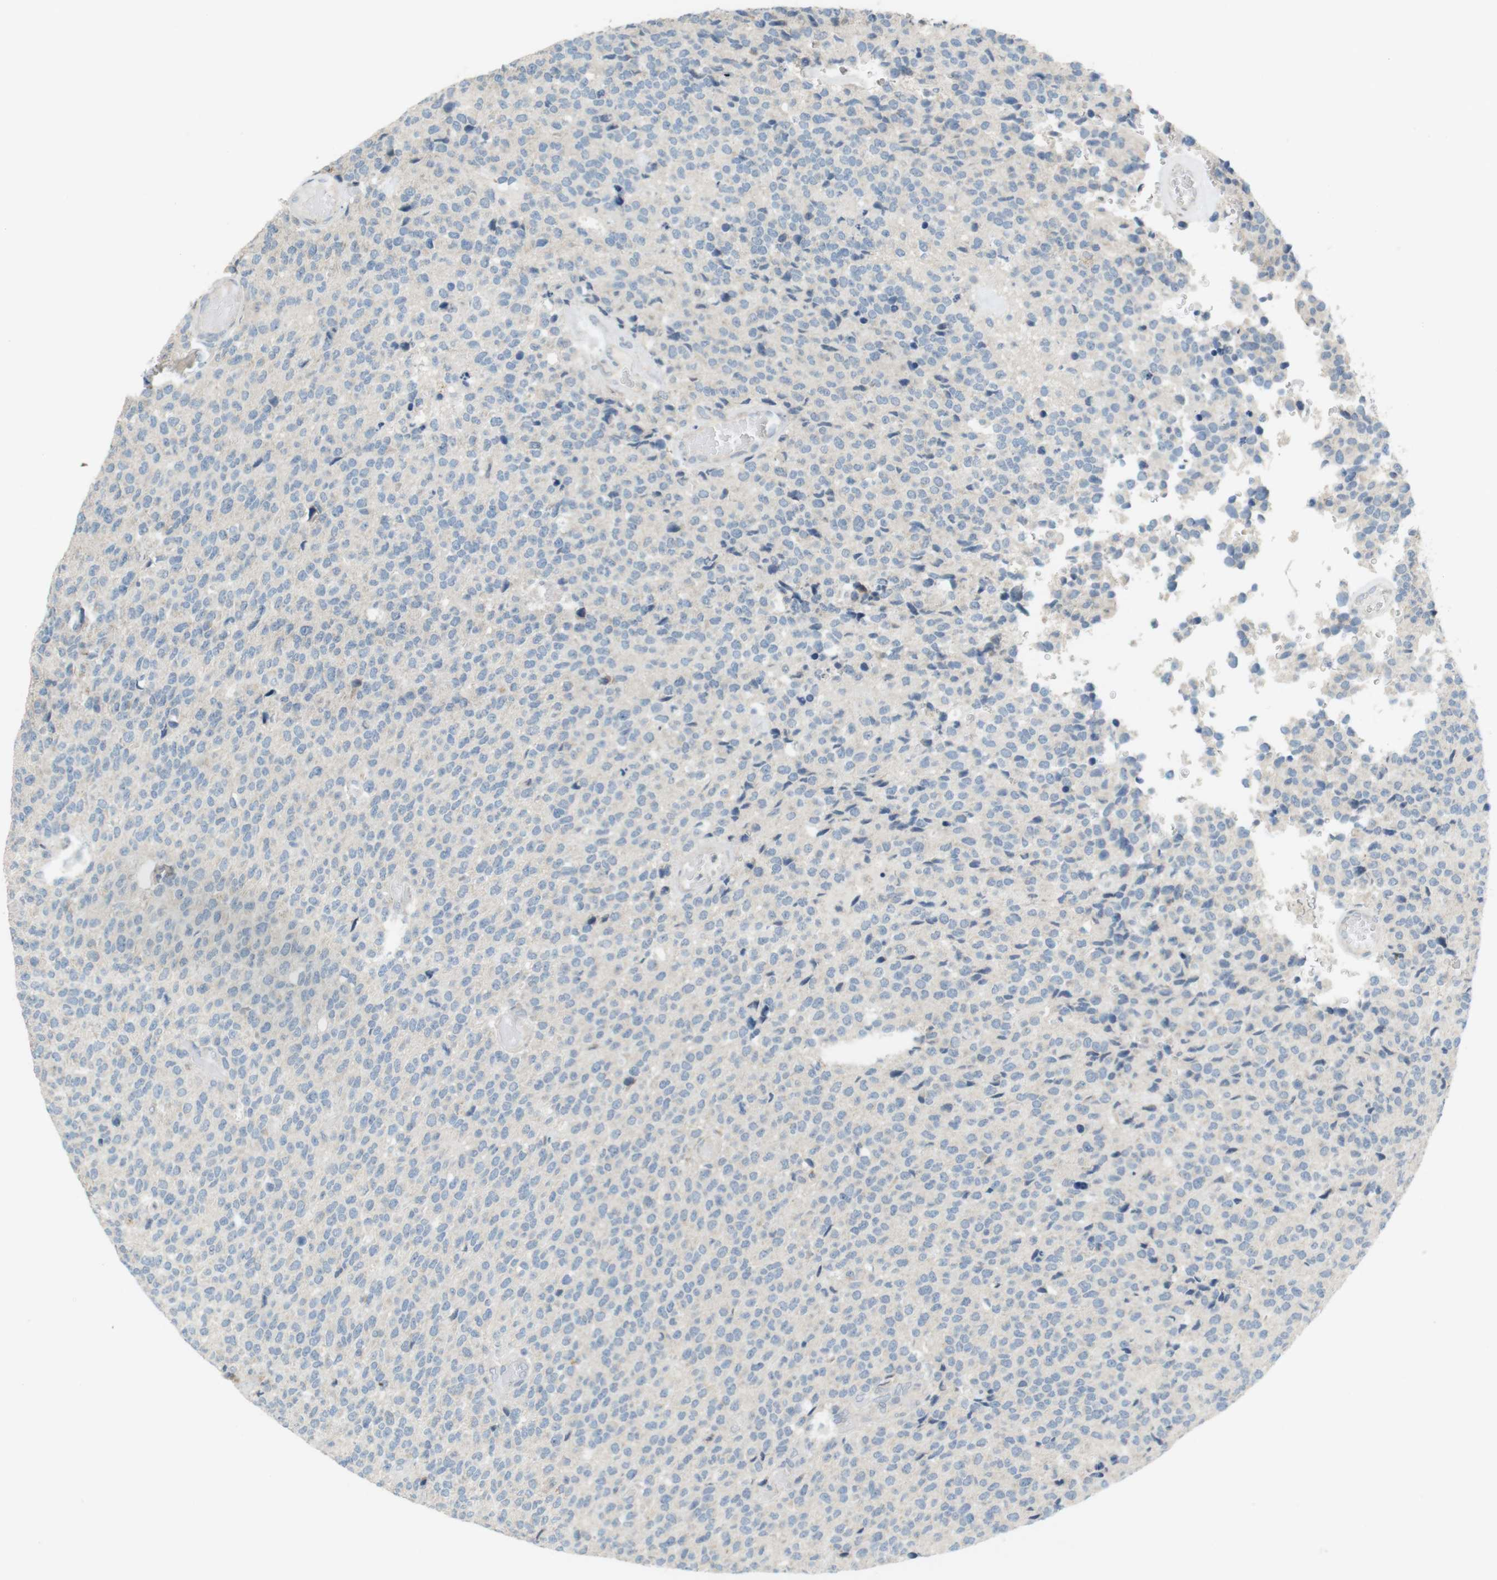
{"staining": {"intensity": "negative", "quantity": "none", "location": "none"}, "tissue": "glioma", "cell_type": "Tumor cells", "image_type": "cancer", "snomed": [{"axis": "morphology", "description": "Glioma, malignant, High grade"}, {"axis": "topography", "description": "pancreas cauda"}], "caption": "An immunohistochemistry (IHC) photomicrograph of malignant high-grade glioma is shown. There is no staining in tumor cells of malignant high-grade glioma.", "gene": "MUC5B", "patient": {"sex": "male", "age": 60}}